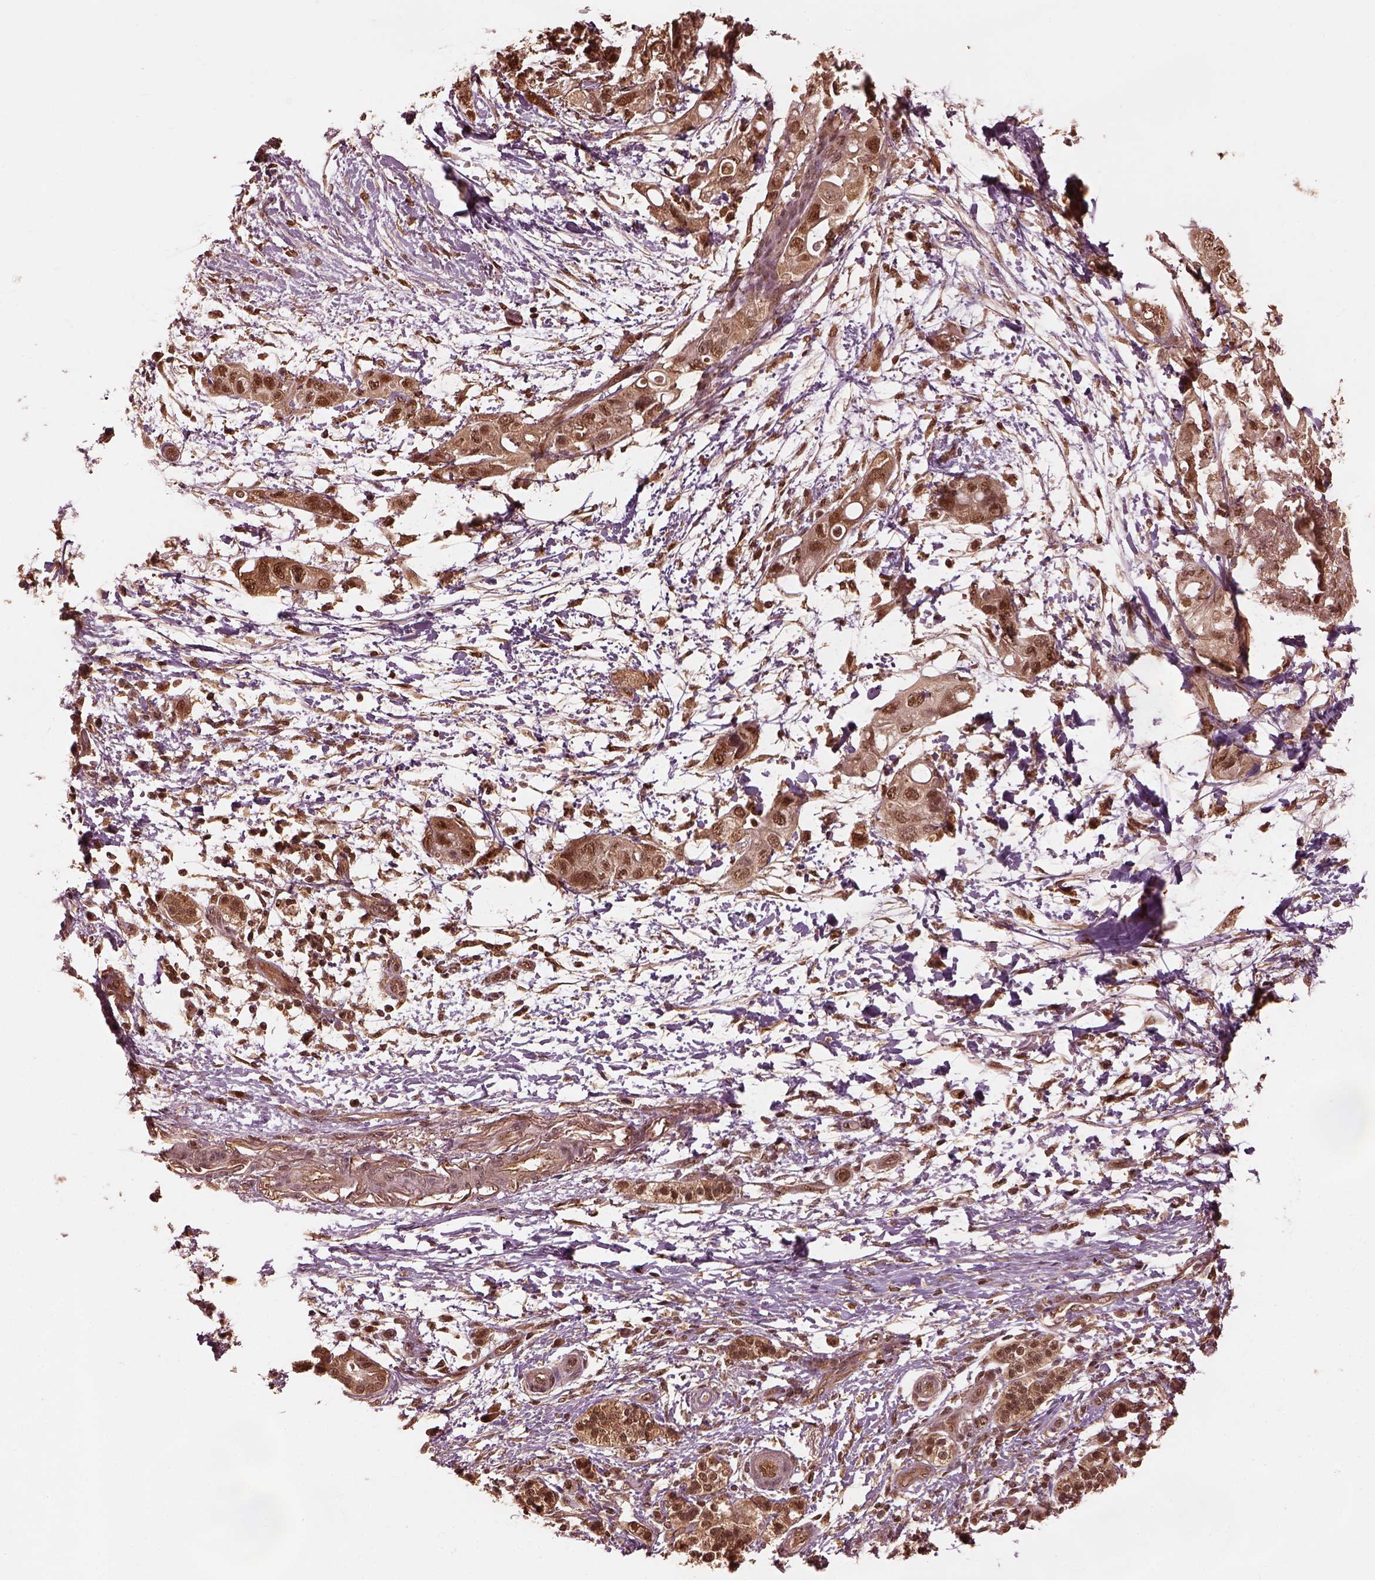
{"staining": {"intensity": "moderate", "quantity": "25%-75%", "location": "cytoplasmic/membranous,nuclear"}, "tissue": "pancreatic cancer", "cell_type": "Tumor cells", "image_type": "cancer", "snomed": [{"axis": "morphology", "description": "Adenocarcinoma, NOS"}, {"axis": "topography", "description": "Pancreas"}], "caption": "Brown immunohistochemical staining in human pancreatic cancer (adenocarcinoma) exhibits moderate cytoplasmic/membranous and nuclear expression in about 25%-75% of tumor cells.", "gene": "PSMC5", "patient": {"sex": "female", "age": 72}}